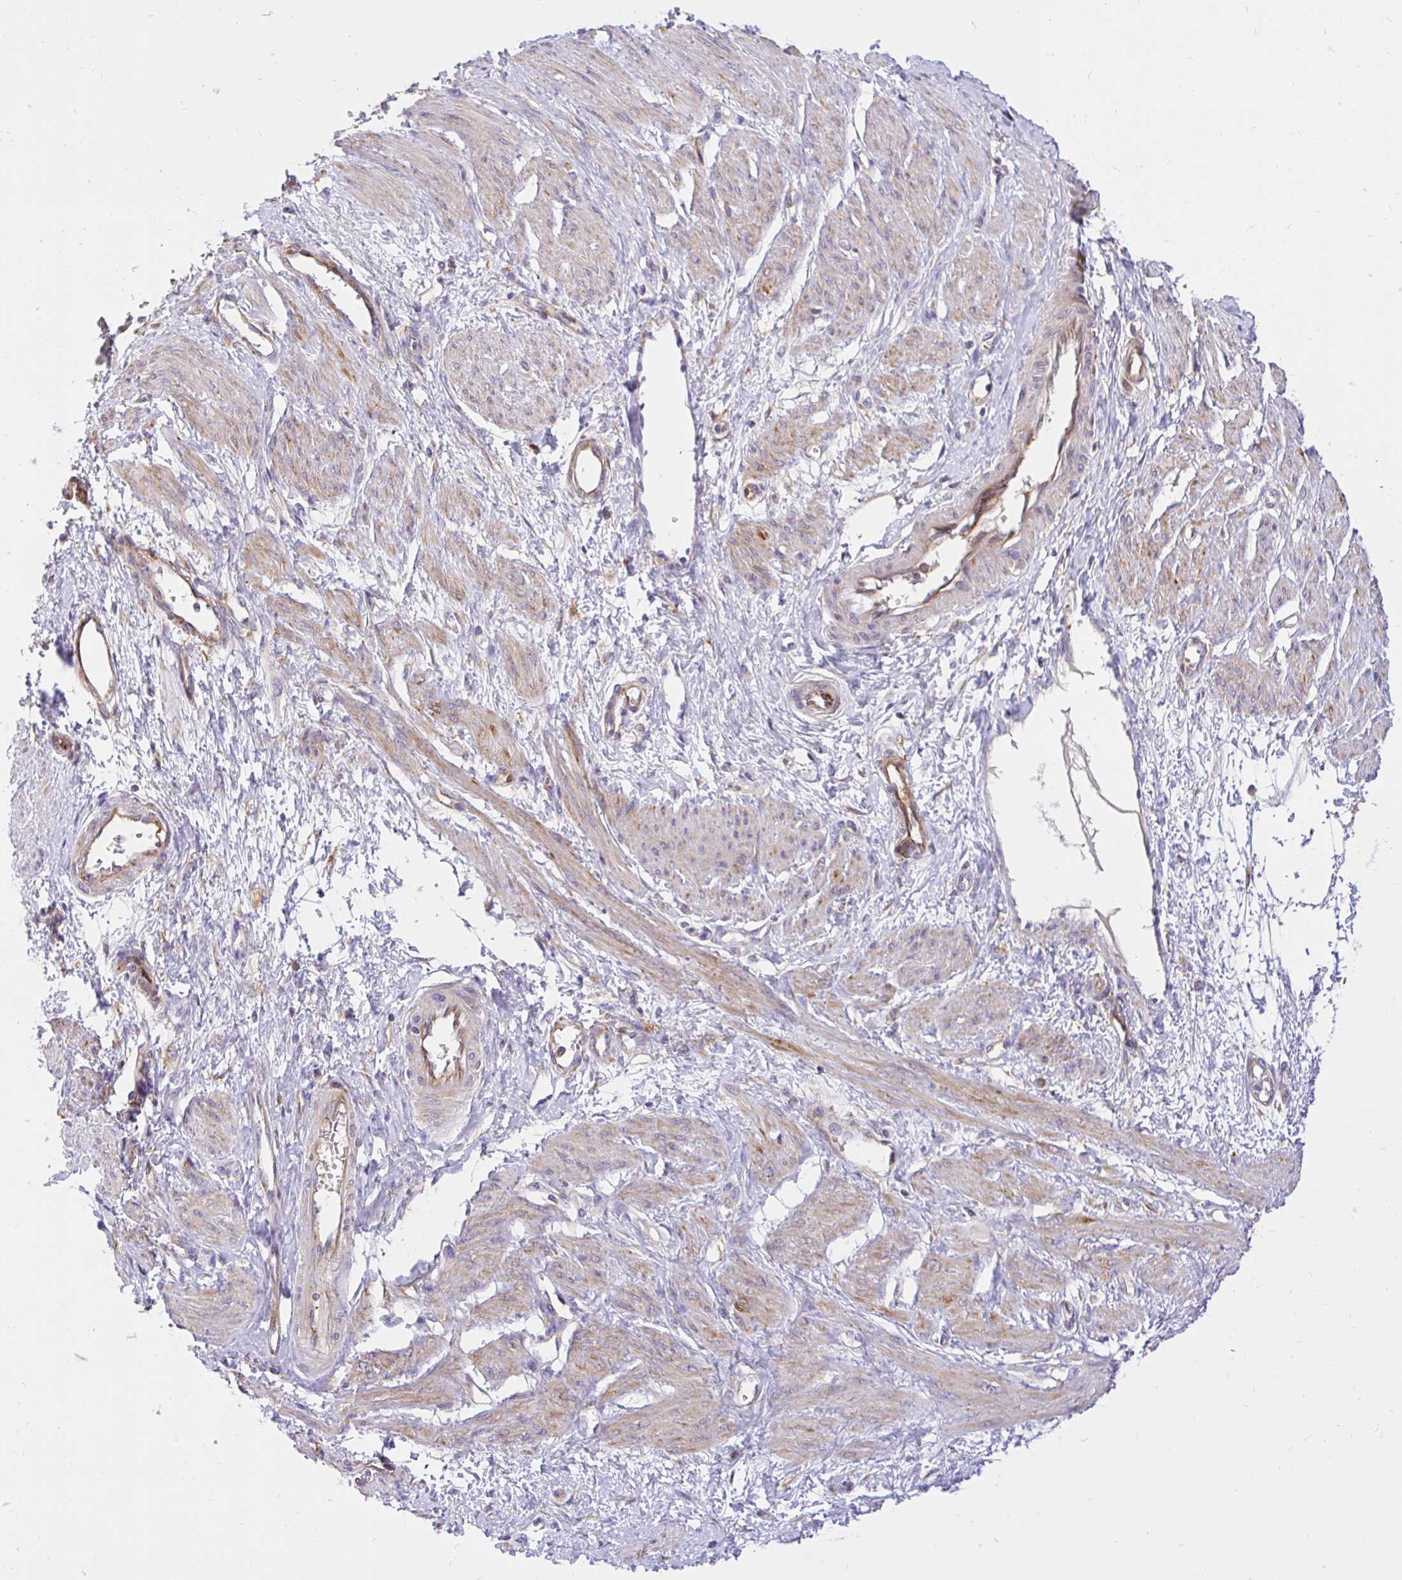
{"staining": {"intensity": "weak", "quantity": "25%-75%", "location": "cytoplasmic/membranous"}, "tissue": "smooth muscle", "cell_type": "Smooth muscle cells", "image_type": "normal", "snomed": [{"axis": "morphology", "description": "Normal tissue, NOS"}, {"axis": "topography", "description": "Smooth muscle"}, {"axis": "topography", "description": "Uterus"}], "caption": "This histopathology image demonstrates IHC staining of unremarkable smooth muscle, with low weak cytoplasmic/membranous expression in about 25%-75% of smooth muscle cells.", "gene": "ABCB10", "patient": {"sex": "female", "age": 39}}